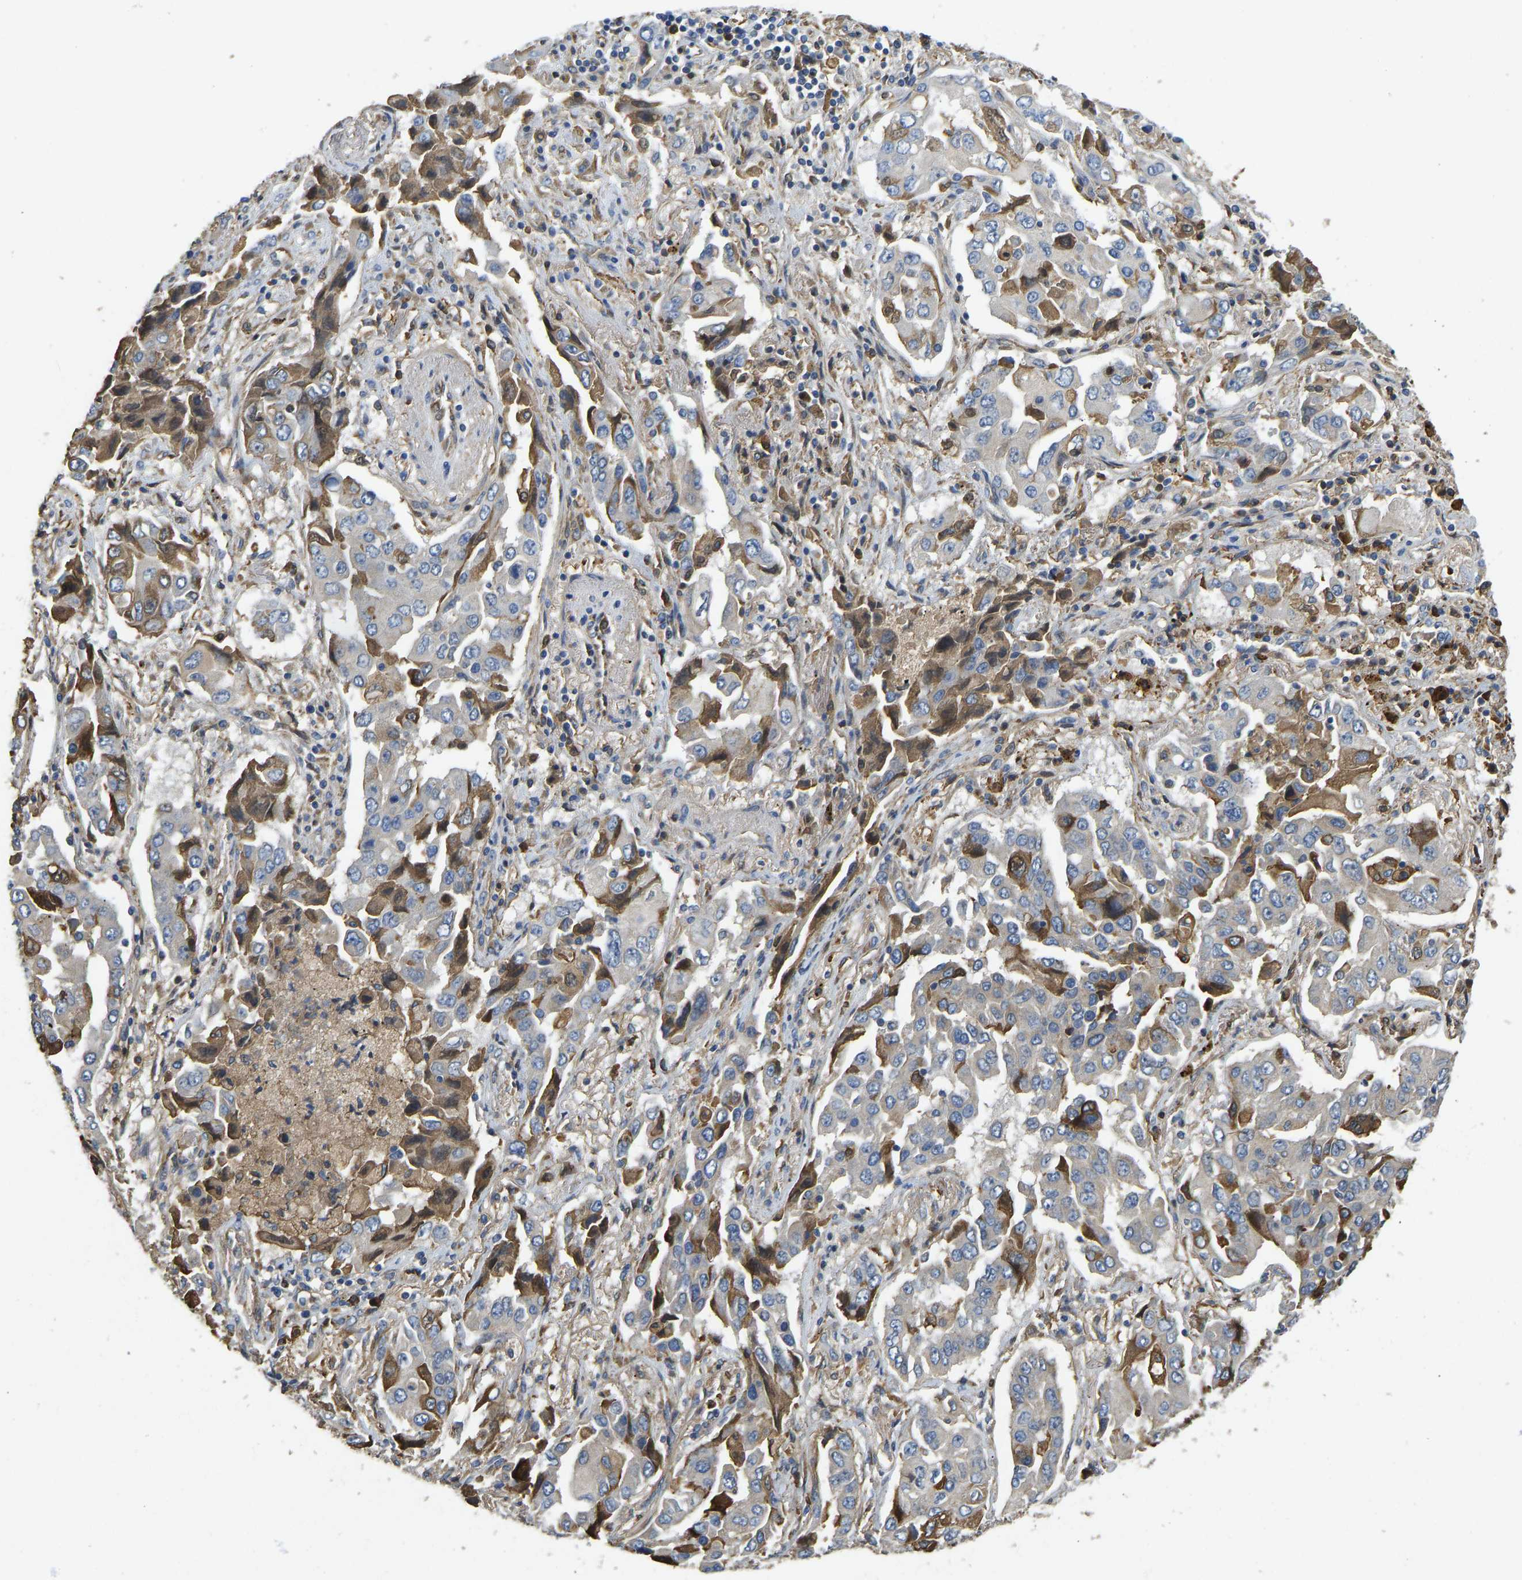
{"staining": {"intensity": "moderate", "quantity": "<25%", "location": "cytoplasmic/membranous"}, "tissue": "lung cancer", "cell_type": "Tumor cells", "image_type": "cancer", "snomed": [{"axis": "morphology", "description": "Adenocarcinoma, NOS"}, {"axis": "topography", "description": "Lung"}], "caption": "Tumor cells demonstrate low levels of moderate cytoplasmic/membranous staining in approximately <25% of cells in lung cancer (adenocarcinoma). The protein of interest is shown in brown color, while the nuclei are stained blue.", "gene": "VCPKMT", "patient": {"sex": "female", "age": 65}}